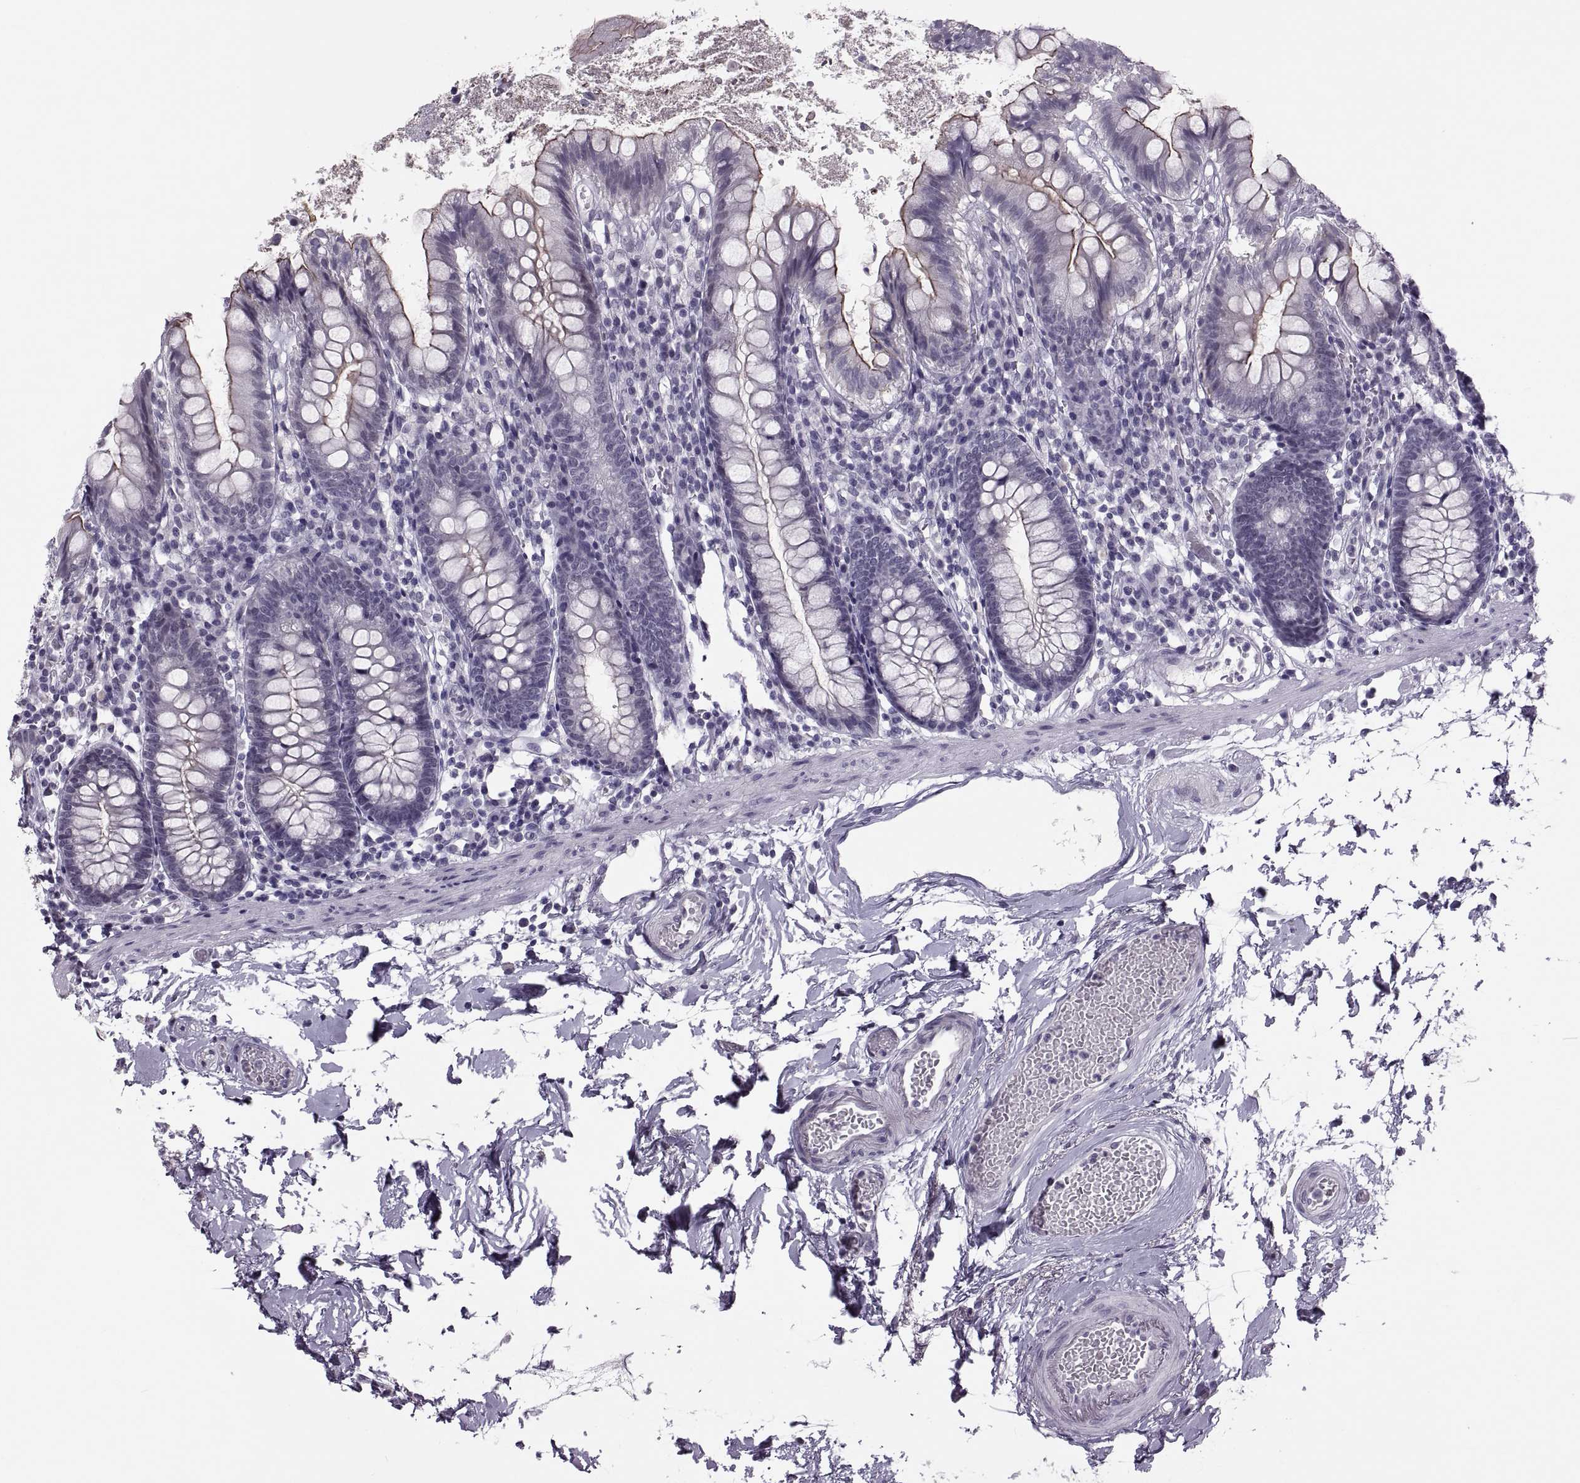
{"staining": {"intensity": "strong", "quantity": "25%-75%", "location": "cytoplasmic/membranous"}, "tissue": "small intestine", "cell_type": "Glandular cells", "image_type": "normal", "snomed": [{"axis": "morphology", "description": "Normal tissue, NOS"}, {"axis": "topography", "description": "Small intestine"}], "caption": "Immunohistochemistry (IHC) photomicrograph of normal small intestine stained for a protein (brown), which reveals high levels of strong cytoplasmic/membranous staining in approximately 25%-75% of glandular cells.", "gene": "SYNGR4", "patient": {"sex": "female", "age": 90}}